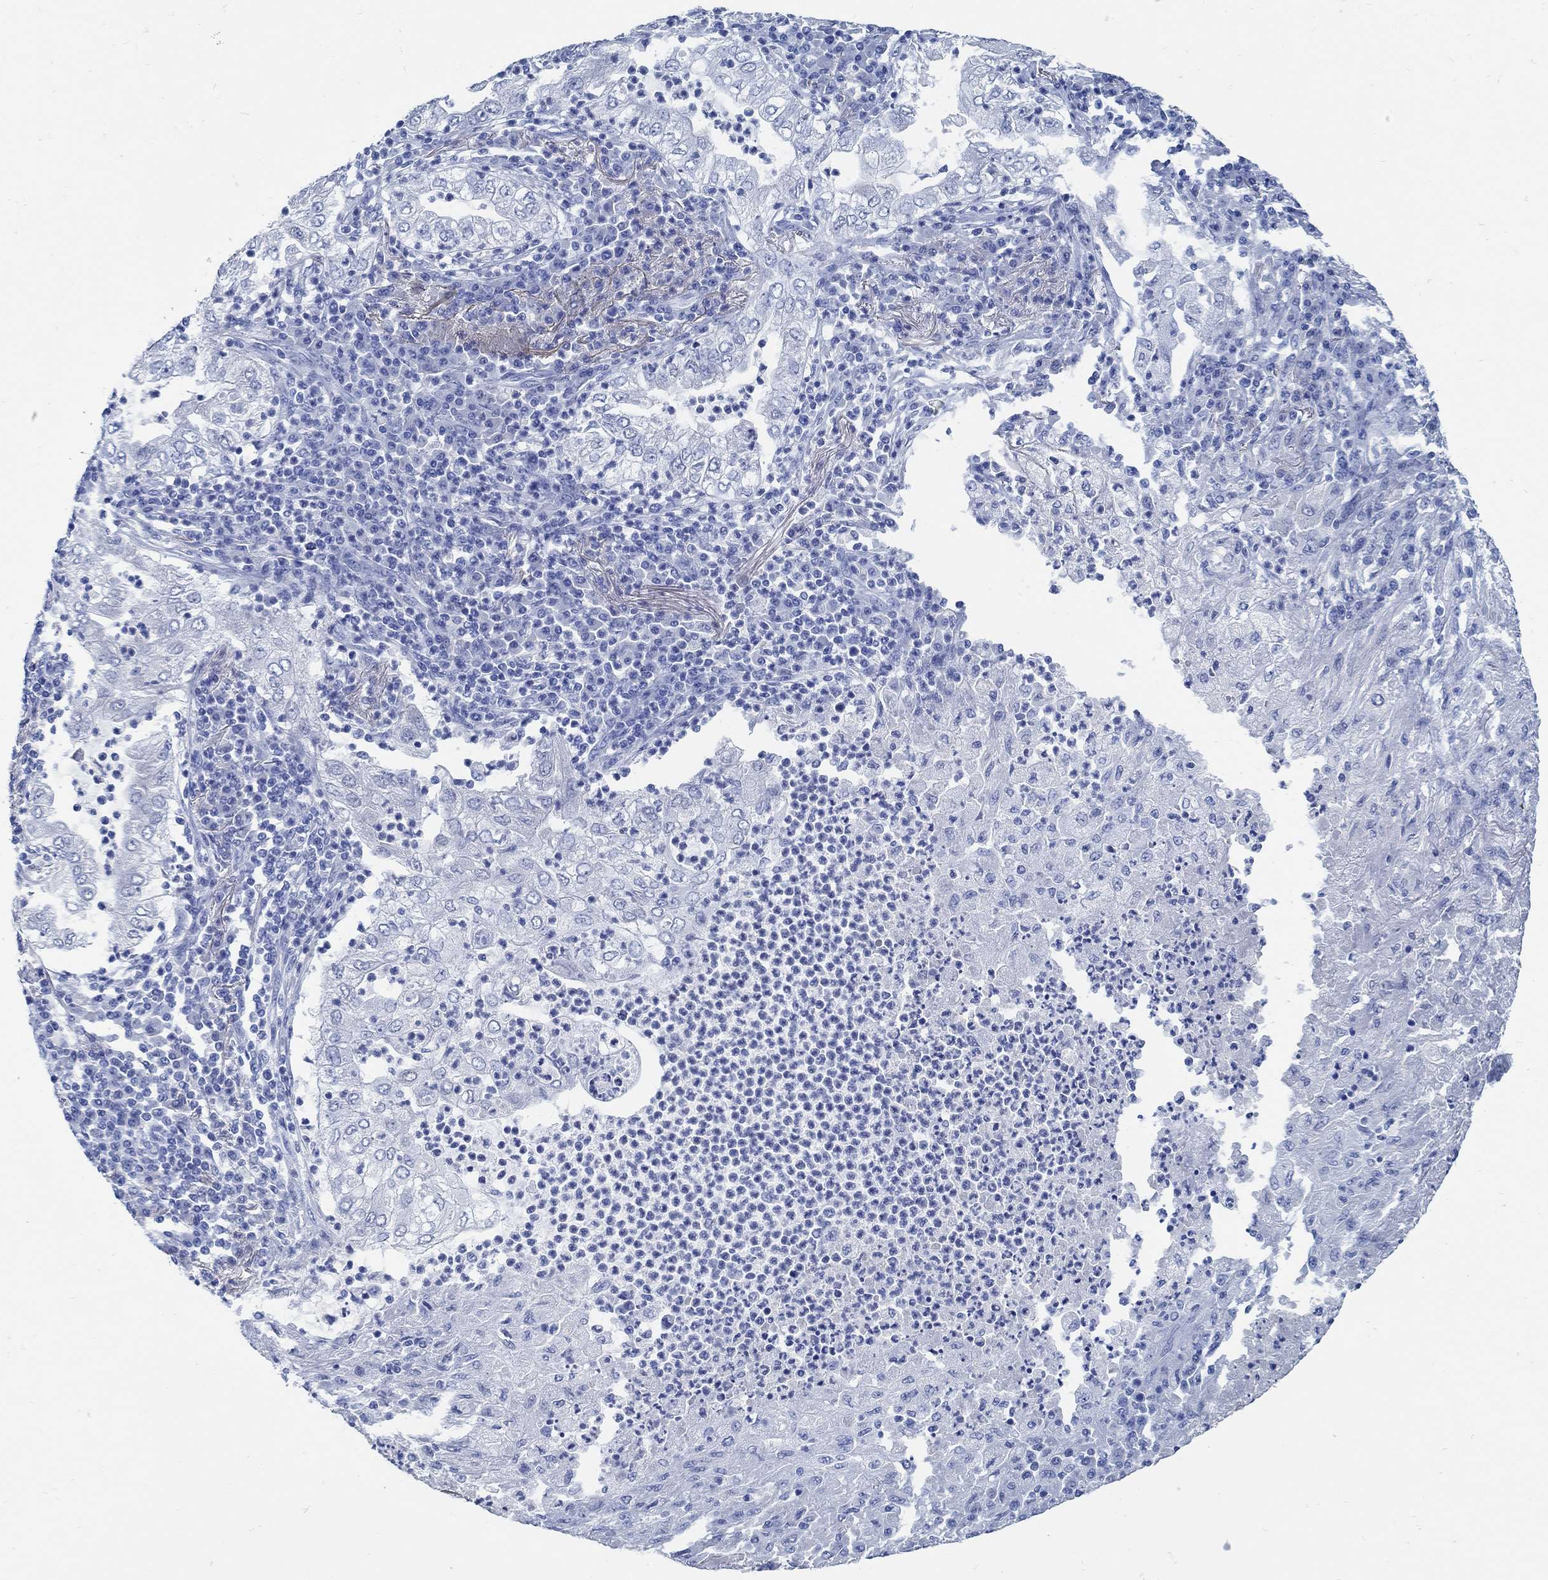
{"staining": {"intensity": "negative", "quantity": "none", "location": "none"}, "tissue": "lung cancer", "cell_type": "Tumor cells", "image_type": "cancer", "snomed": [{"axis": "morphology", "description": "Adenocarcinoma, NOS"}, {"axis": "topography", "description": "Lung"}], "caption": "DAB (3,3'-diaminobenzidine) immunohistochemical staining of lung cancer exhibits no significant staining in tumor cells. The staining was performed using DAB to visualize the protein expression in brown, while the nuclei were stained in blue with hematoxylin (Magnification: 20x).", "gene": "SLC45A1", "patient": {"sex": "female", "age": 73}}